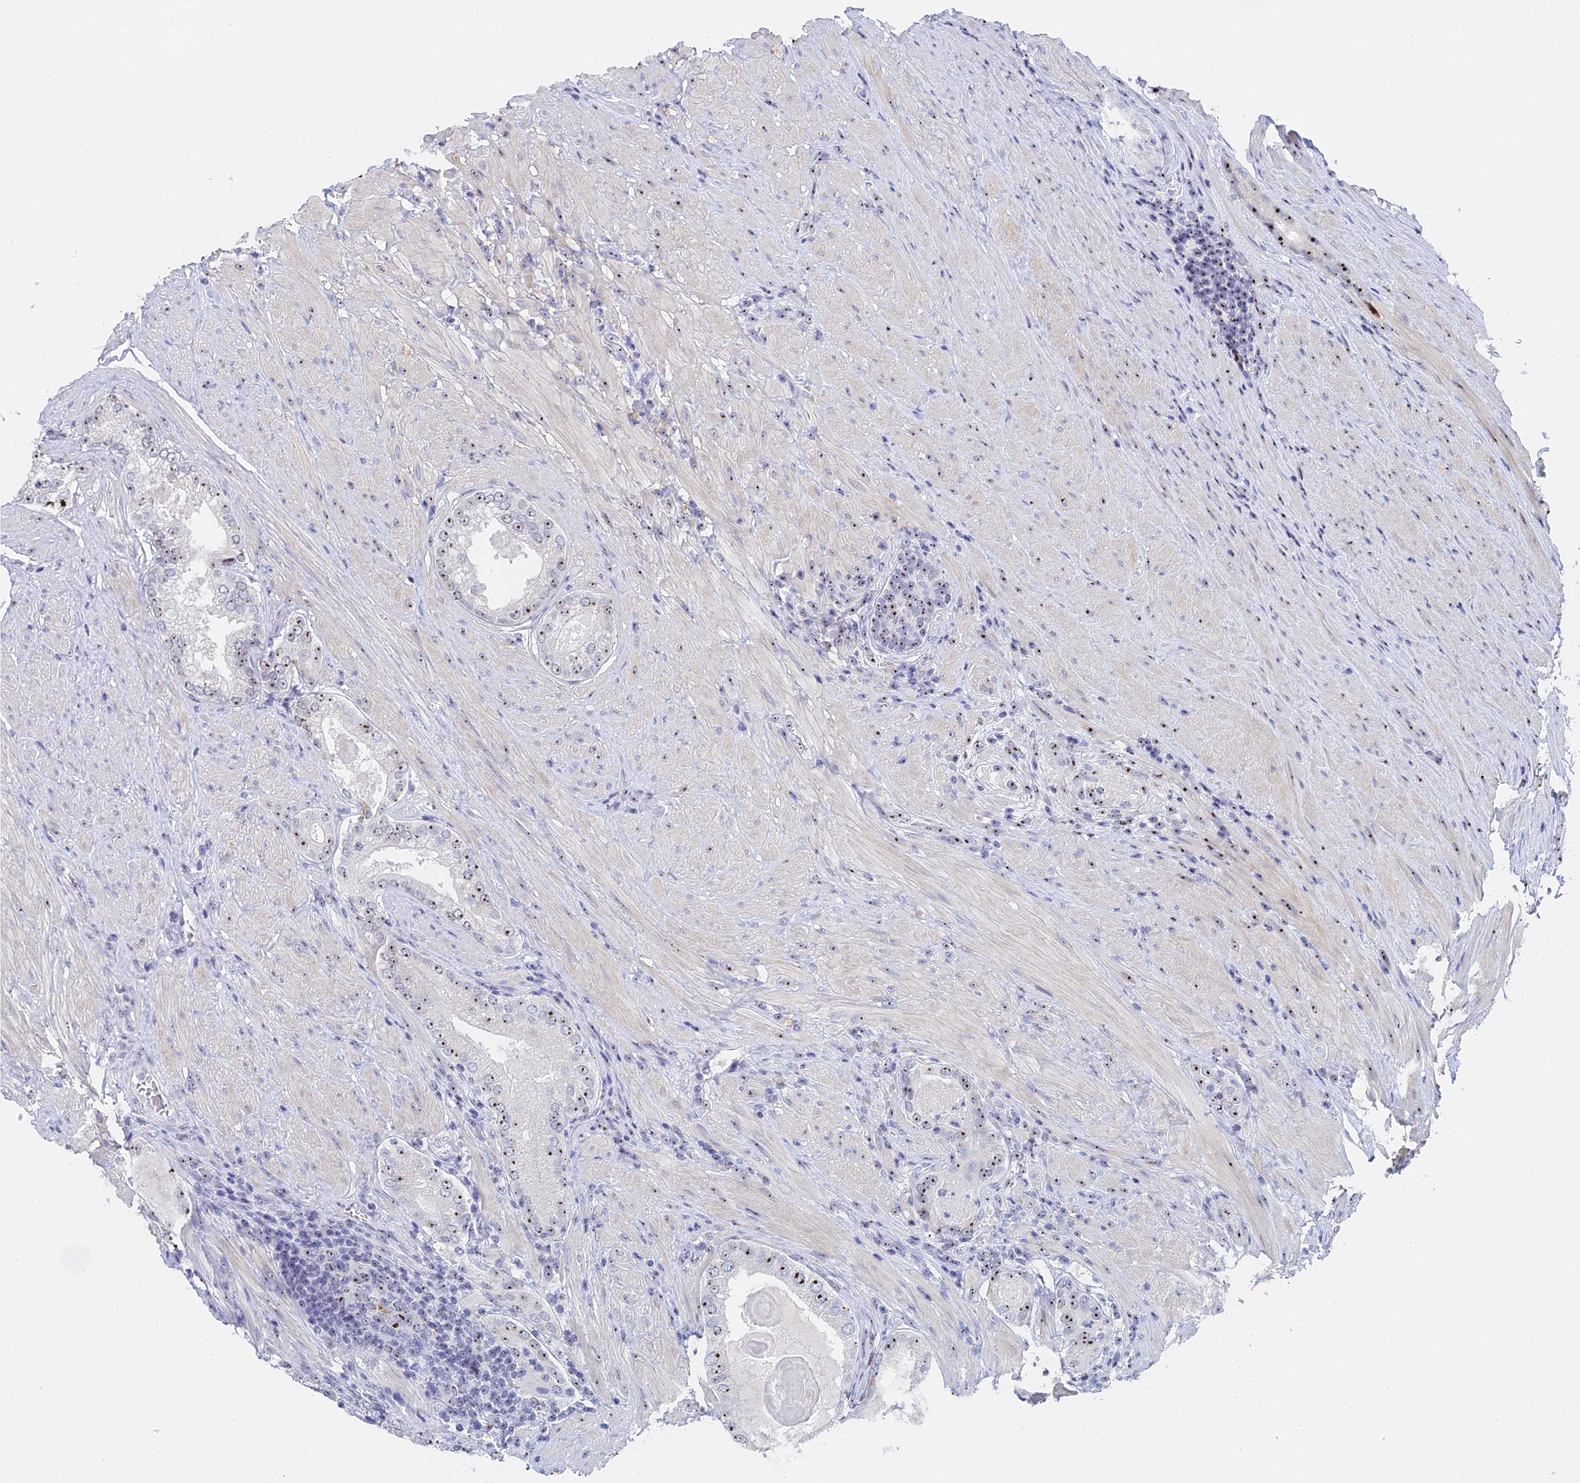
{"staining": {"intensity": "moderate", "quantity": "<25%", "location": "nuclear"}, "tissue": "prostate cancer", "cell_type": "Tumor cells", "image_type": "cancer", "snomed": [{"axis": "morphology", "description": "Adenocarcinoma, Low grade"}, {"axis": "topography", "description": "Prostate"}], "caption": "Immunohistochemistry micrograph of neoplastic tissue: human low-grade adenocarcinoma (prostate) stained using immunohistochemistry displays low levels of moderate protein expression localized specifically in the nuclear of tumor cells, appearing as a nuclear brown color.", "gene": "RSL1D1", "patient": {"sex": "male", "age": 68}}